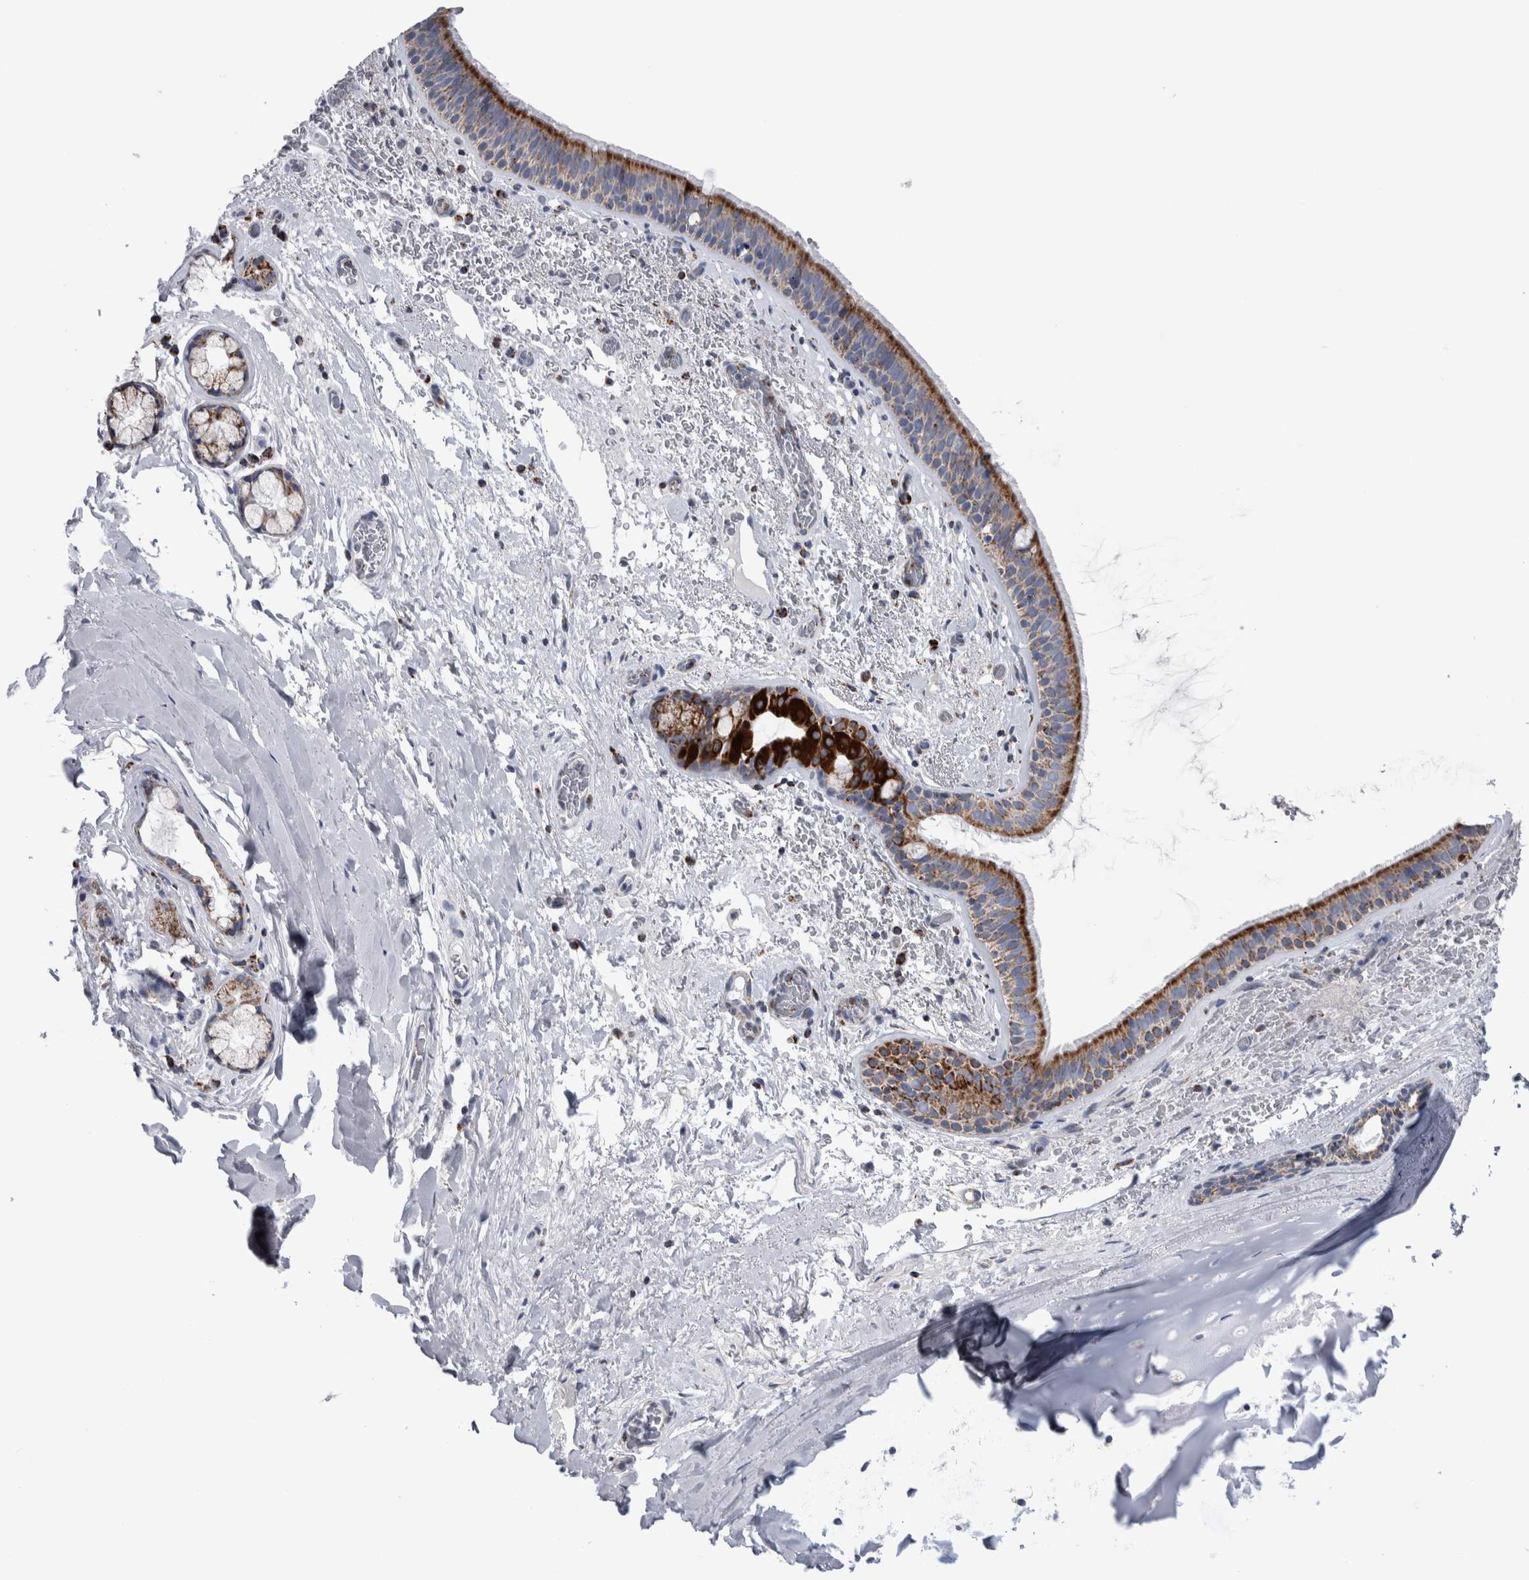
{"staining": {"intensity": "moderate", "quantity": ">75%", "location": "cytoplasmic/membranous"}, "tissue": "bronchus", "cell_type": "Respiratory epithelial cells", "image_type": "normal", "snomed": [{"axis": "morphology", "description": "Normal tissue, NOS"}, {"axis": "topography", "description": "Cartilage tissue"}], "caption": "This photomicrograph shows IHC staining of normal human bronchus, with medium moderate cytoplasmic/membranous expression in about >75% of respiratory epithelial cells.", "gene": "ETFA", "patient": {"sex": "female", "age": 63}}